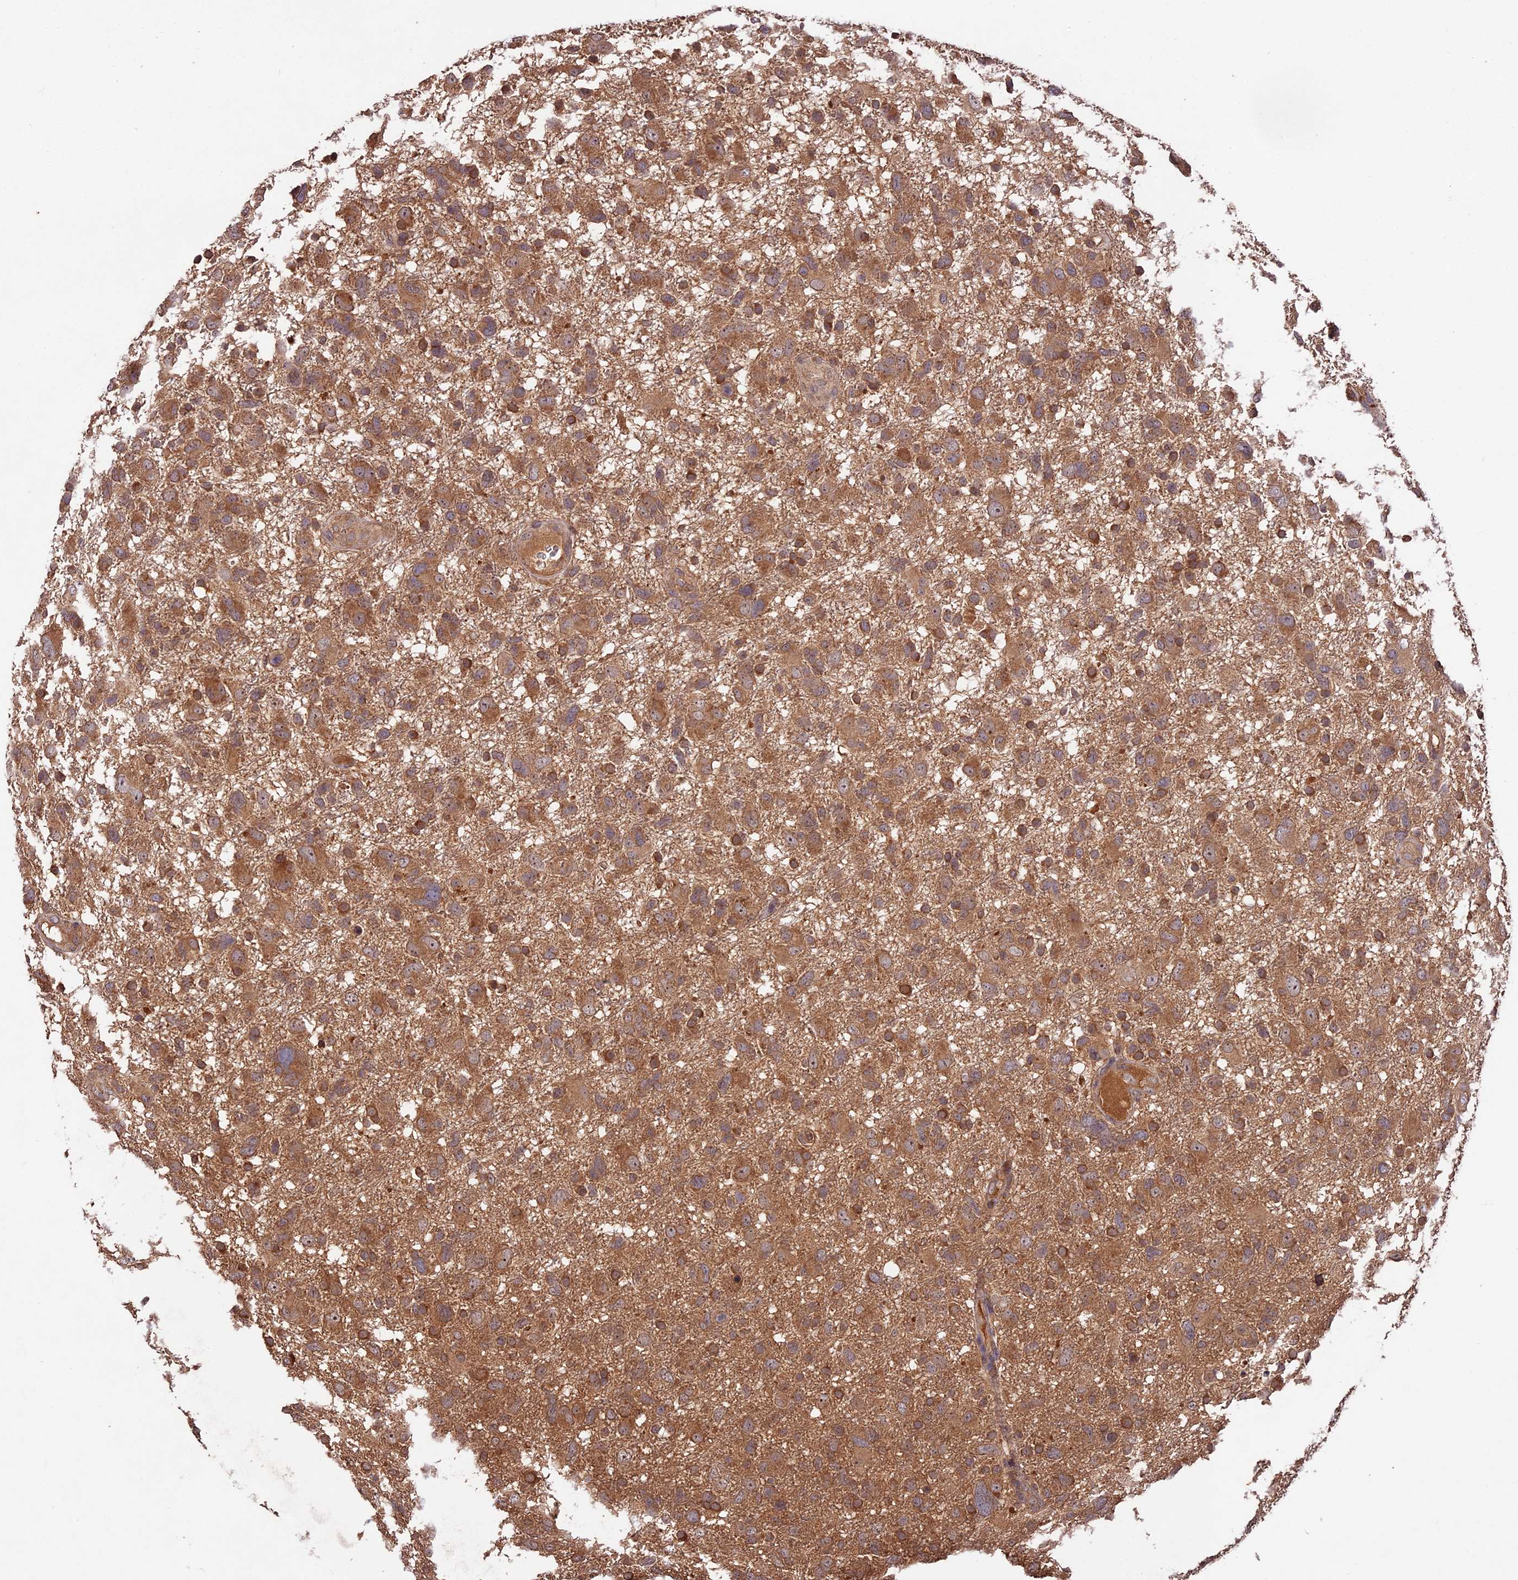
{"staining": {"intensity": "moderate", "quantity": ">75%", "location": "cytoplasmic/membranous"}, "tissue": "glioma", "cell_type": "Tumor cells", "image_type": "cancer", "snomed": [{"axis": "morphology", "description": "Glioma, malignant, High grade"}, {"axis": "topography", "description": "Brain"}], "caption": "A high-resolution image shows immunohistochemistry (IHC) staining of malignant high-grade glioma, which displays moderate cytoplasmic/membranous expression in about >75% of tumor cells.", "gene": "CHAC1", "patient": {"sex": "male", "age": 61}}